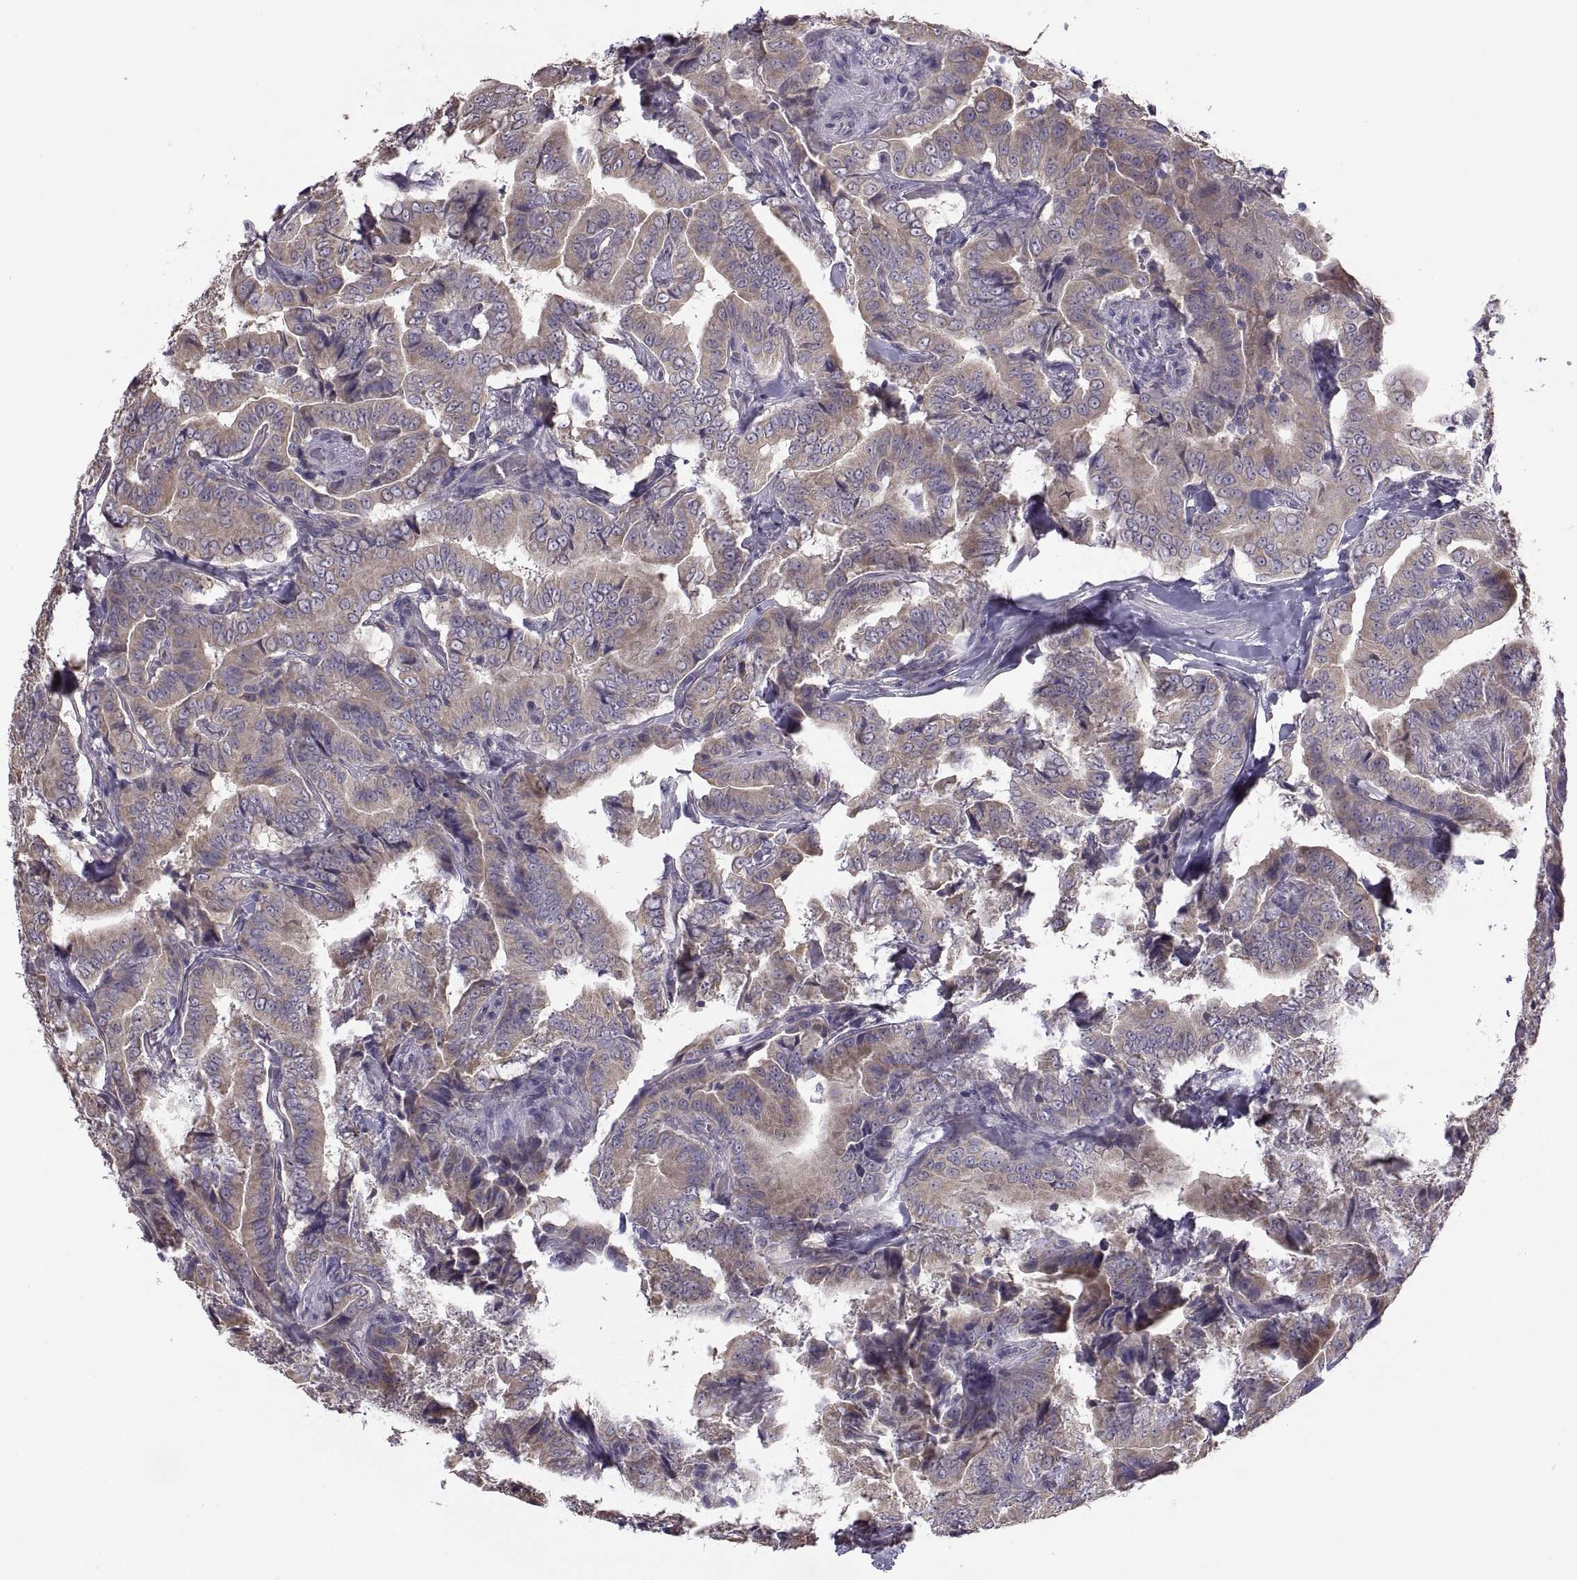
{"staining": {"intensity": "moderate", "quantity": ">75%", "location": "cytoplasmic/membranous"}, "tissue": "thyroid cancer", "cell_type": "Tumor cells", "image_type": "cancer", "snomed": [{"axis": "morphology", "description": "Papillary adenocarcinoma, NOS"}, {"axis": "topography", "description": "Thyroid gland"}], "caption": "Thyroid cancer stained with immunohistochemistry shows moderate cytoplasmic/membranous expression in approximately >75% of tumor cells.", "gene": "ACSBG2", "patient": {"sex": "male", "age": 61}}